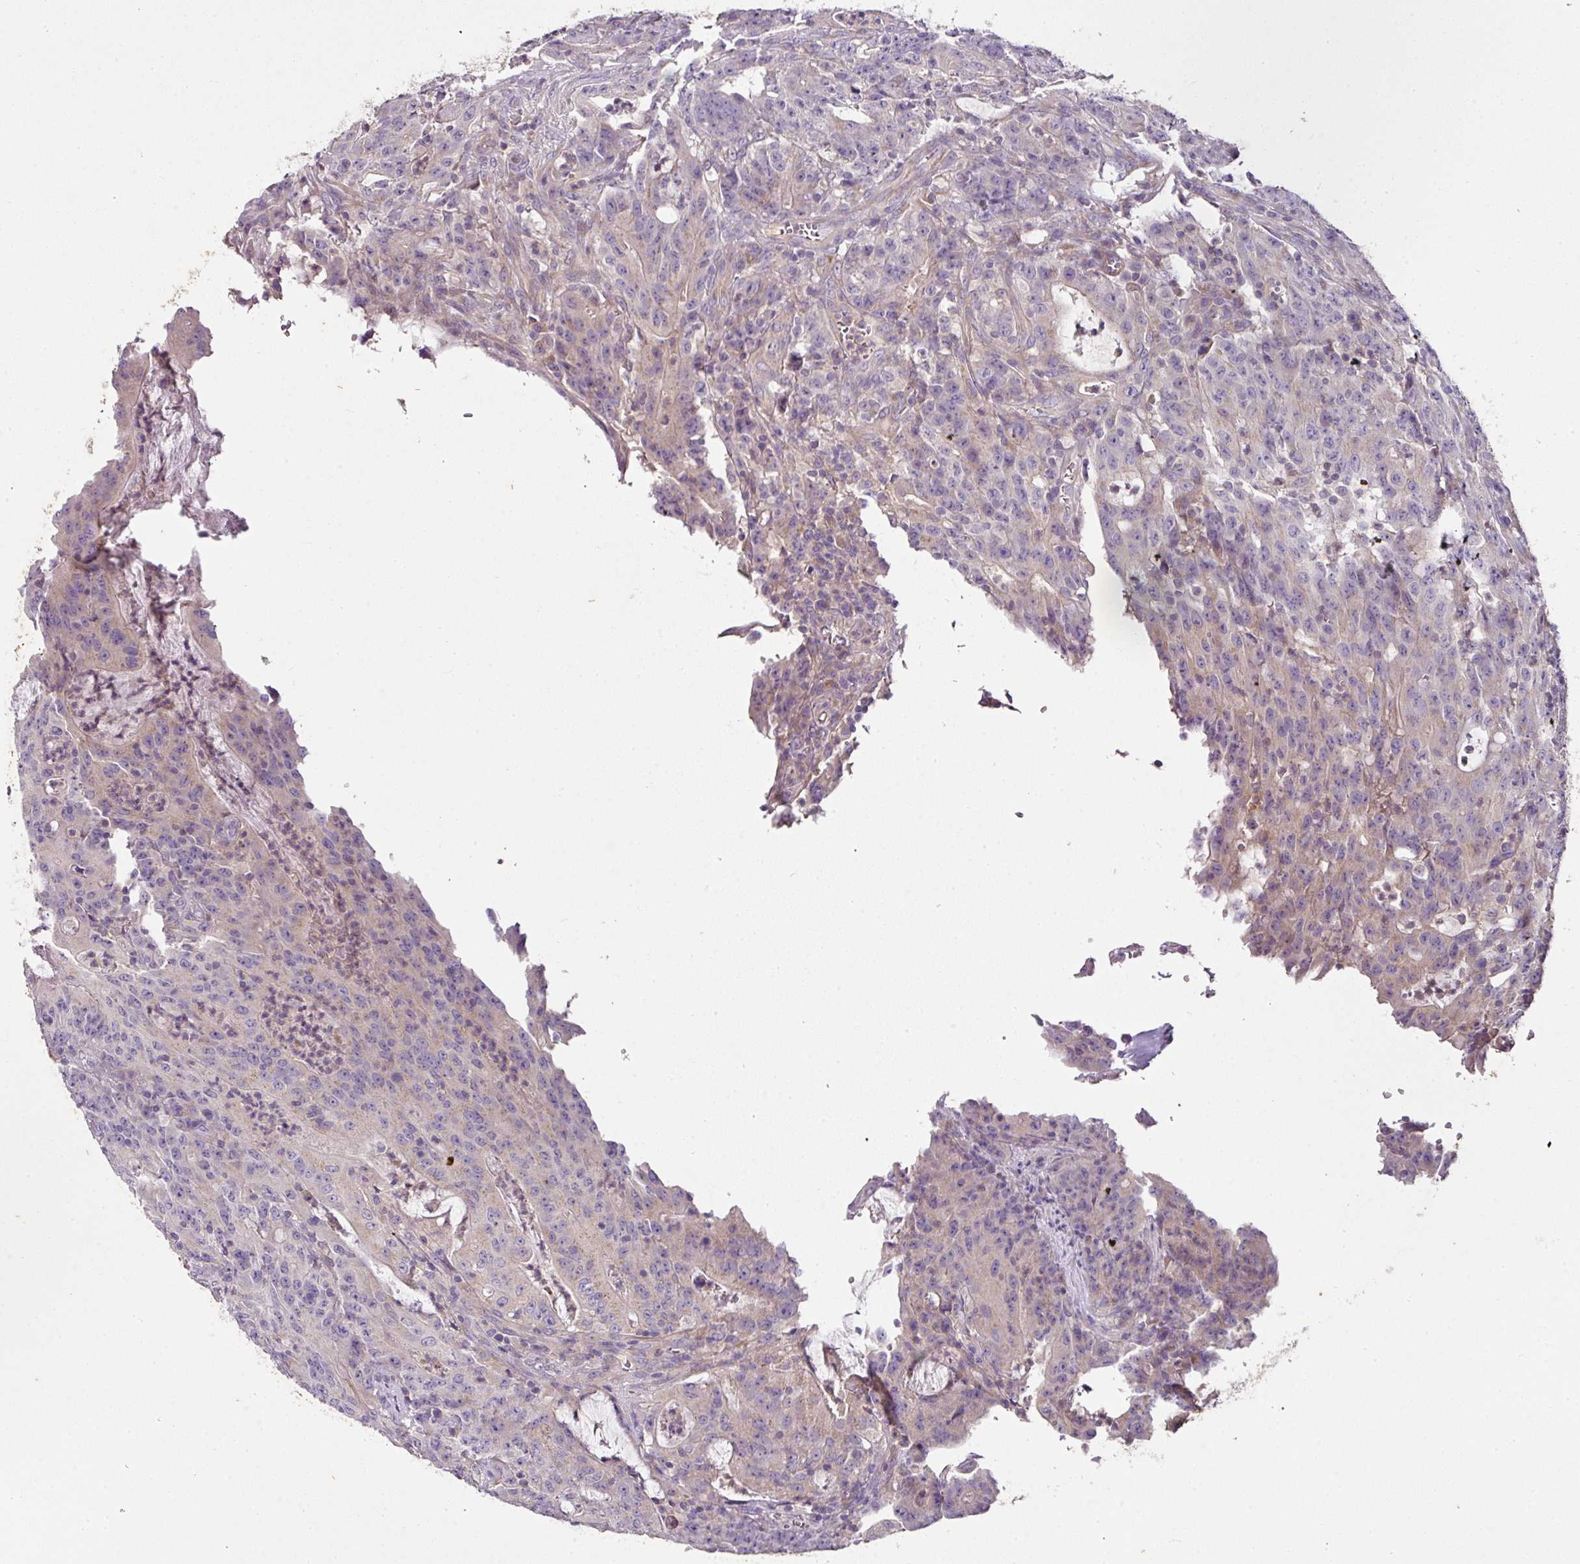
{"staining": {"intensity": "negative", "quantity": "none", "location": "none"}, "tissue": "colorectal cancer", "cell_type": "Tumor cells", "image_type": "cancer", "snomed": [{"axis": "morphology", "description": "Adenocarcinoma, NOS"}, {"axis": "topography", "description": "Colon"}], "caption": "IHC image of neoplastic tissue: colorectal adenocarcinoma stained with DAB (3,3'-diaminobenzidine) reveals no significant protein expression in tumor cells.", "gene": "SKIC2", "patient": {"sex": "male", "age": 83}}